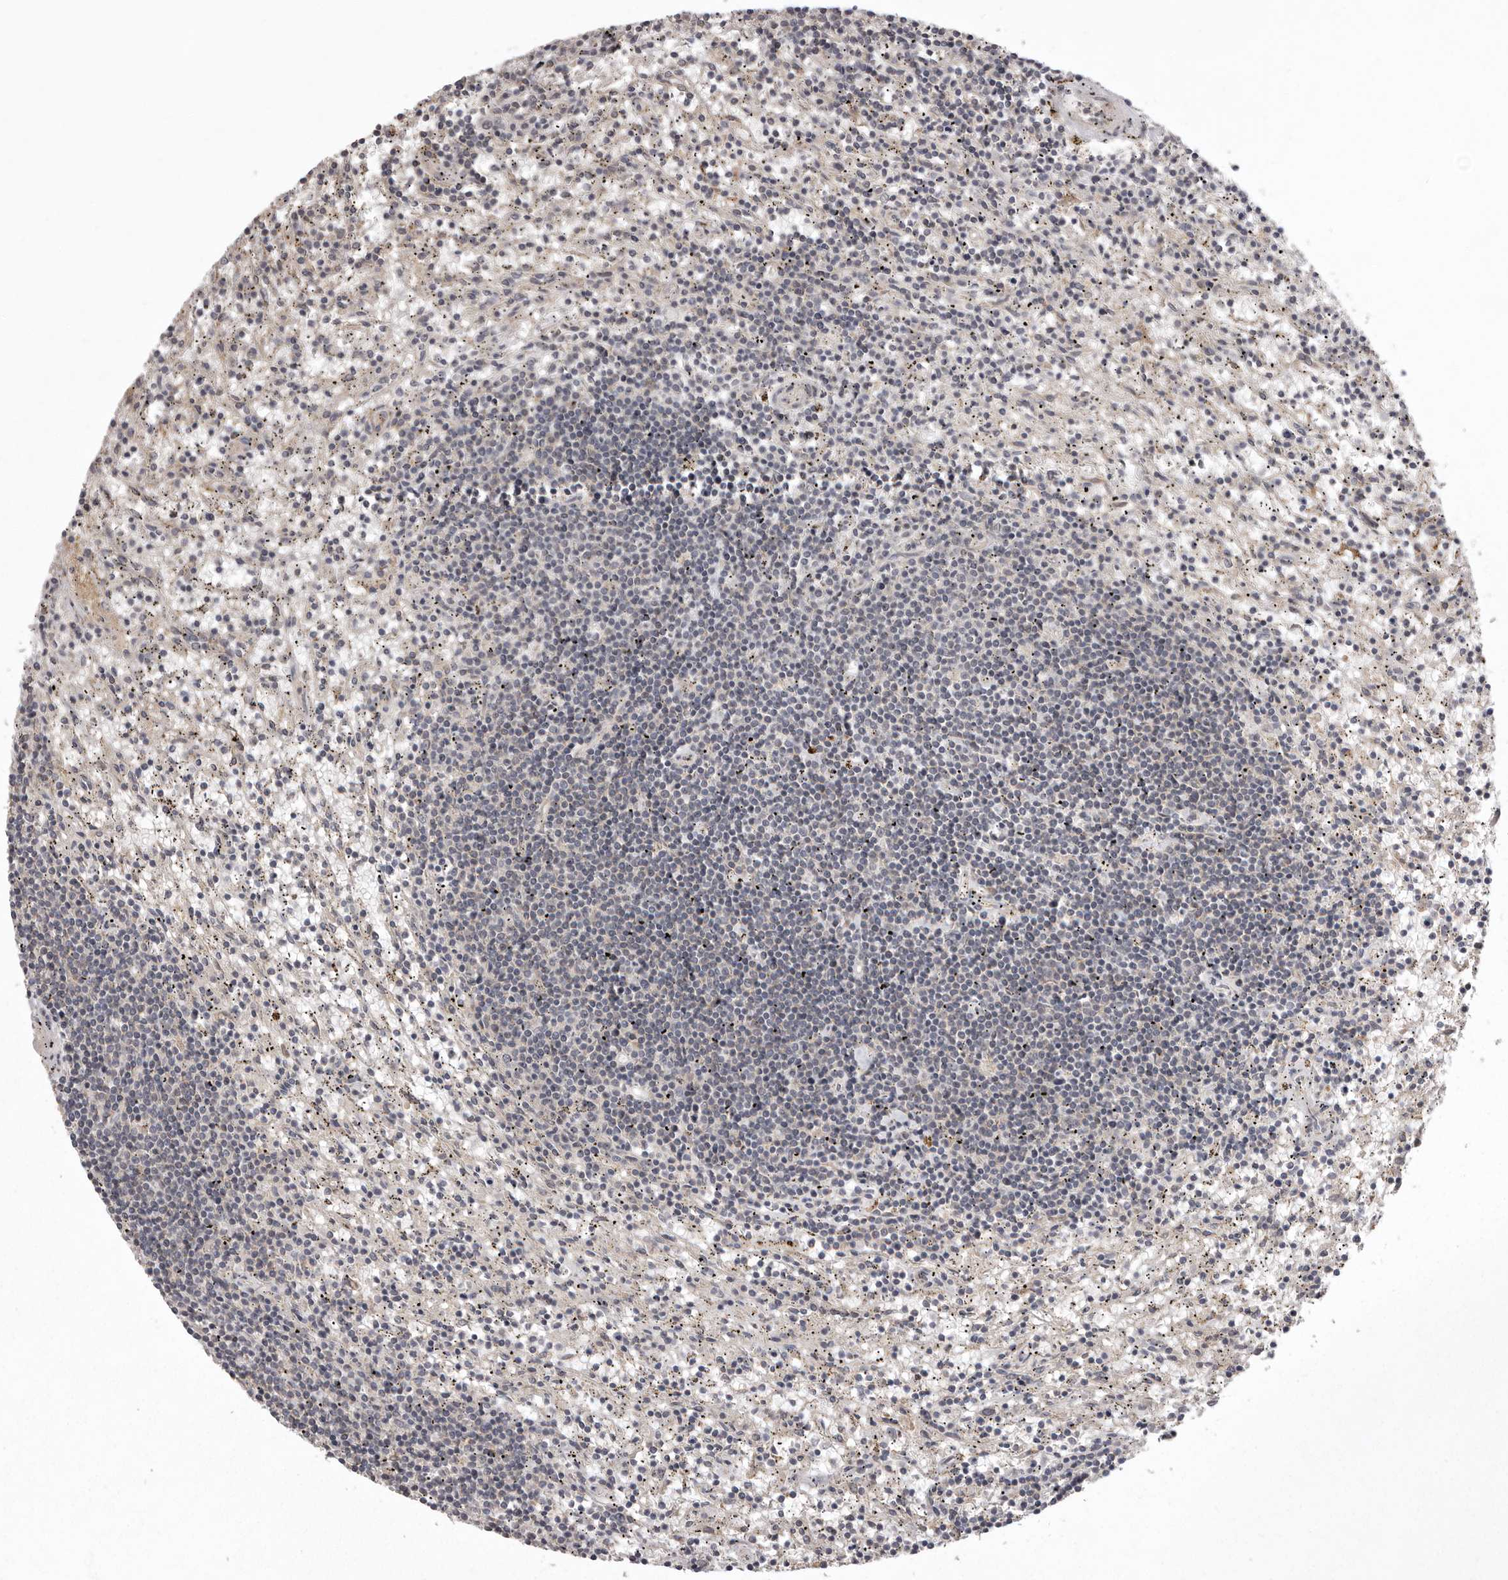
{"staining": {"intensity": "negative", "quantity": "none", "location": "none"}, "tissue": "lymphoma", "cell_type": "Tumor cells", "image_type": "cancer", "snomed": [{"axis": "morphology", "description": "Malignant lymphoma, non-Hodgkin's type, Low grade"}, {"axis": "topography", "description": "Spleen"}], "caption": "IHC histopathology image of neoplastic tissue: human malignant lymphoma, non-Hodgkin's type (low-grade) stained with DAB shows no significant protein staining in tumor cells. (DAB (3,3'-diaminobenzidine) IHC with hematoxylin counter stain).", "gene": "WDR47", "patient": {"sex": "male", "age": 76}}